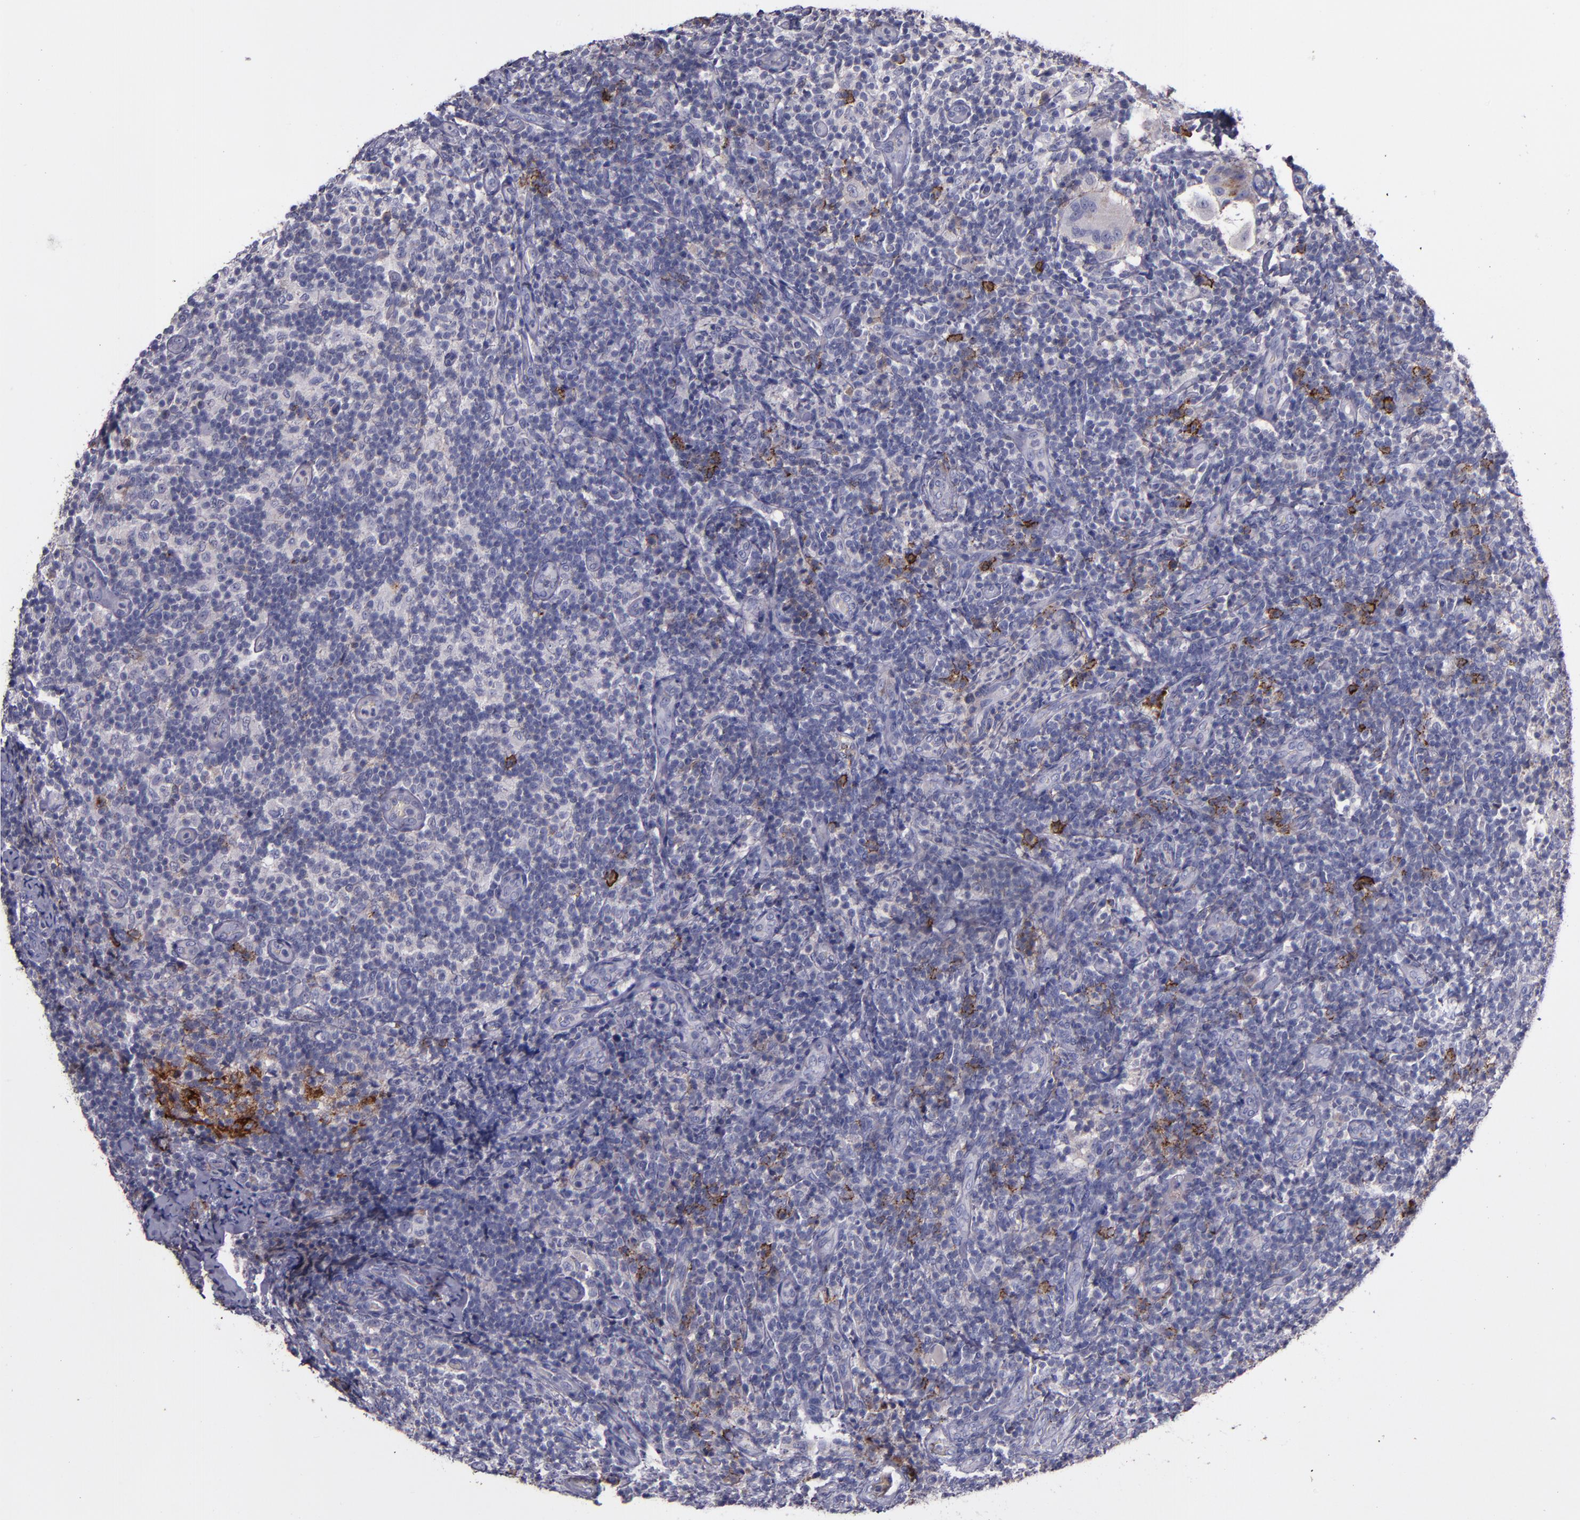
{"staining": {"intensity": "moderate", "quantity": "<25%", "location": "cytoplasmic/membranous"}, "tissue": "lymph node", "cell_type": "Non-germinal center cells", "image_type": "normal", "snomed": [{"axis": "morphology", "description": "Normal tissue, NOS"}, {"axis": "morphology", "description": "Inflammation, NOS"}, {"axis": "topography", "description": "Lymph node"}], "caption": "This image shows immunohistochemistry (IHC) staining of unremarkable human lymph node, with low moderate cytoplasmic/membranous expression in about <25% of non-germinal center cells.", "gene": "MFGE8", "patient": {"sex": "male", "age": 46}}